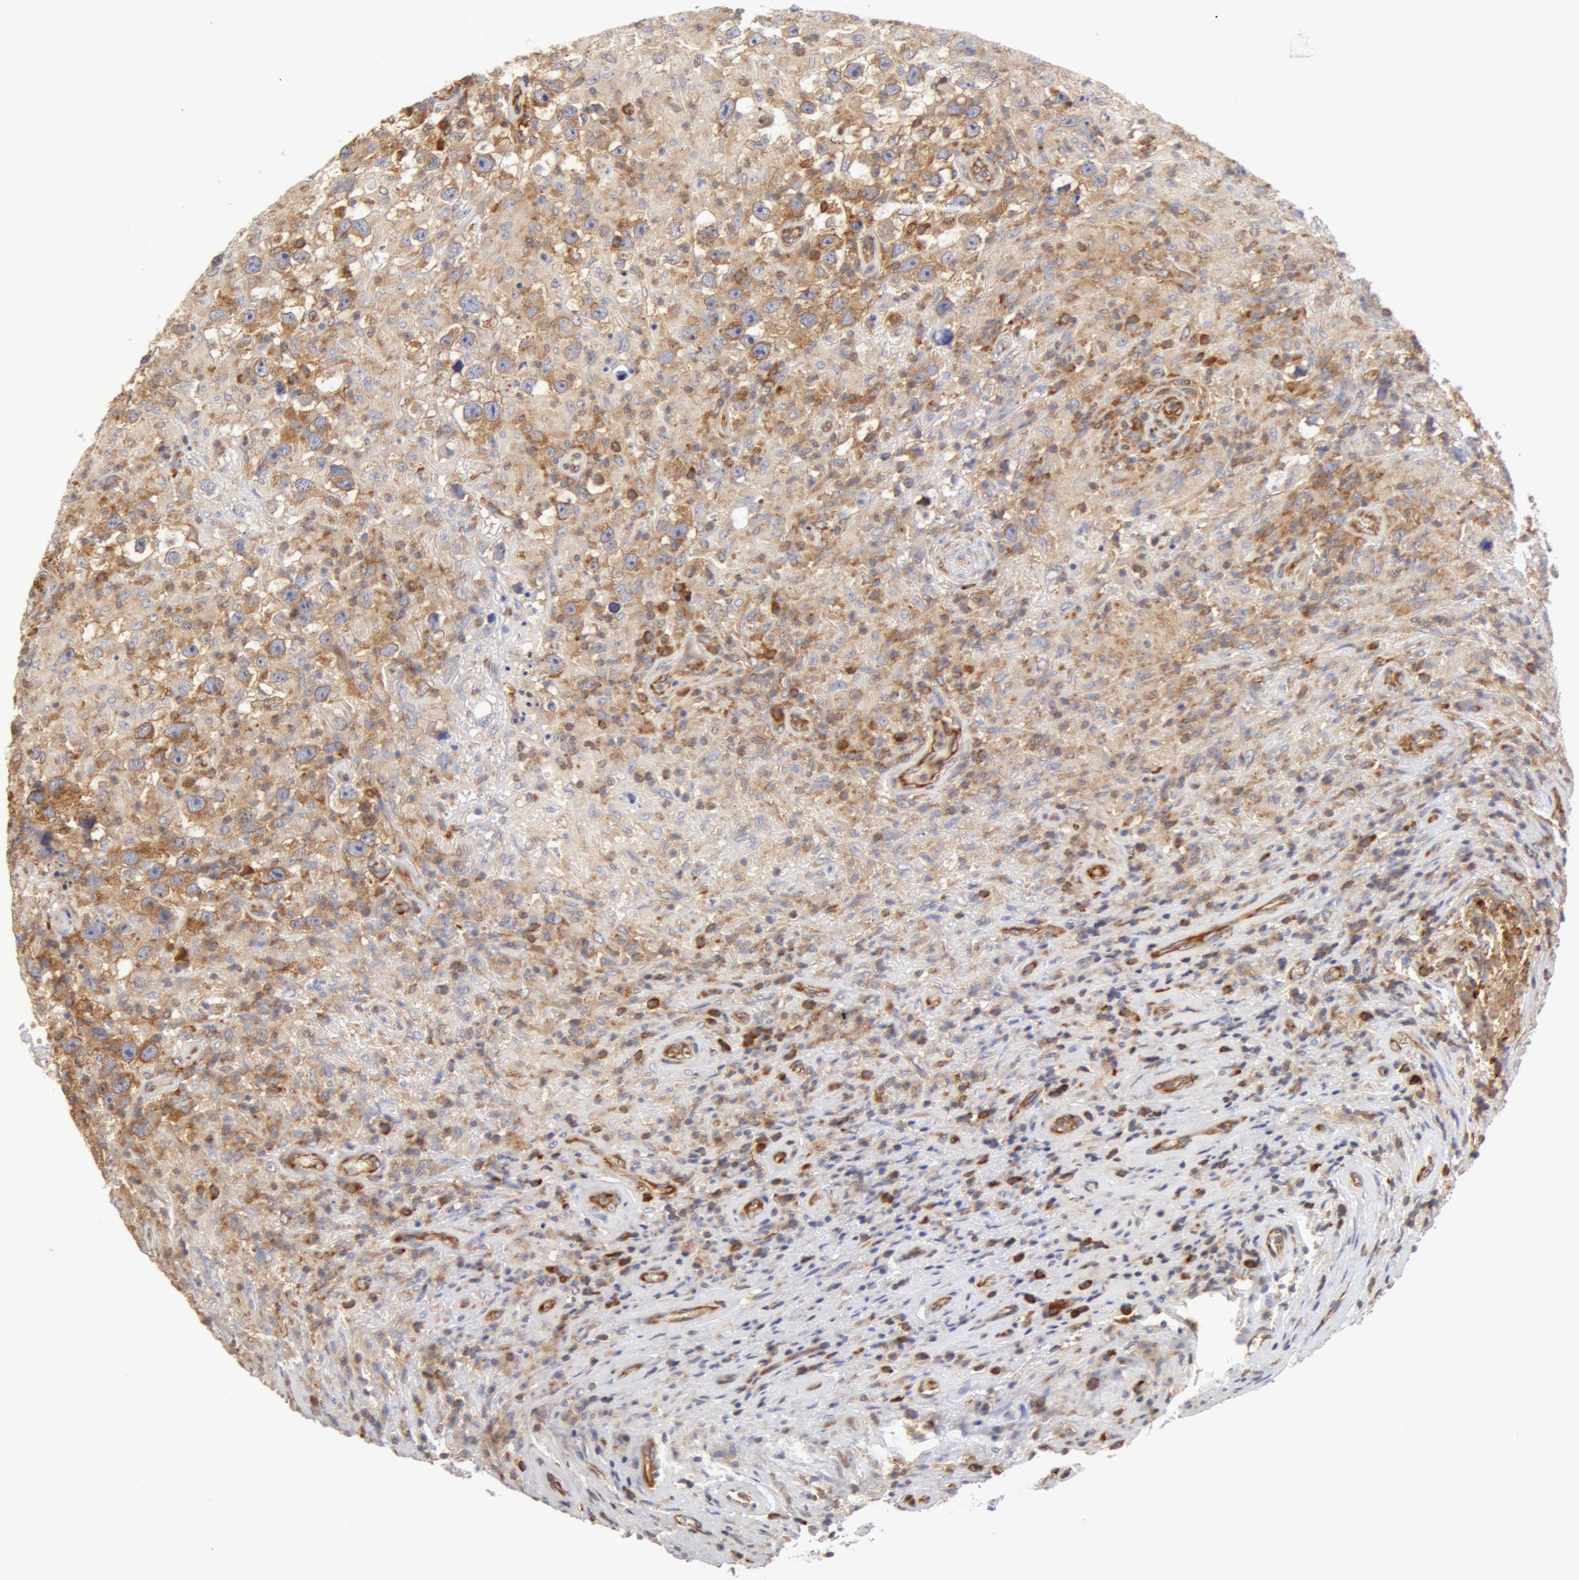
{"staining": {"intensity": "moderate", "quantity": "<25%", "location": "cytoplasmic/membranous"}, "tissue": "testis cancer", "cell_type": "Tumor cells", "image_type": "cancer", "snomed": [{"axis": "morphology", "description": "Seminoma, NOS"}, {"axis": "topography", "description": "Testis"}], "caption": "Tumor cells exhibit low levels of moderate cytoplasmic/membranous positivity in about <25% of cells in human seminoma (testis). (IHC, brightfield microscopy, high magnification).", "gene": "DDX3Y", "patient": {"sex": "male", "age": 34}}